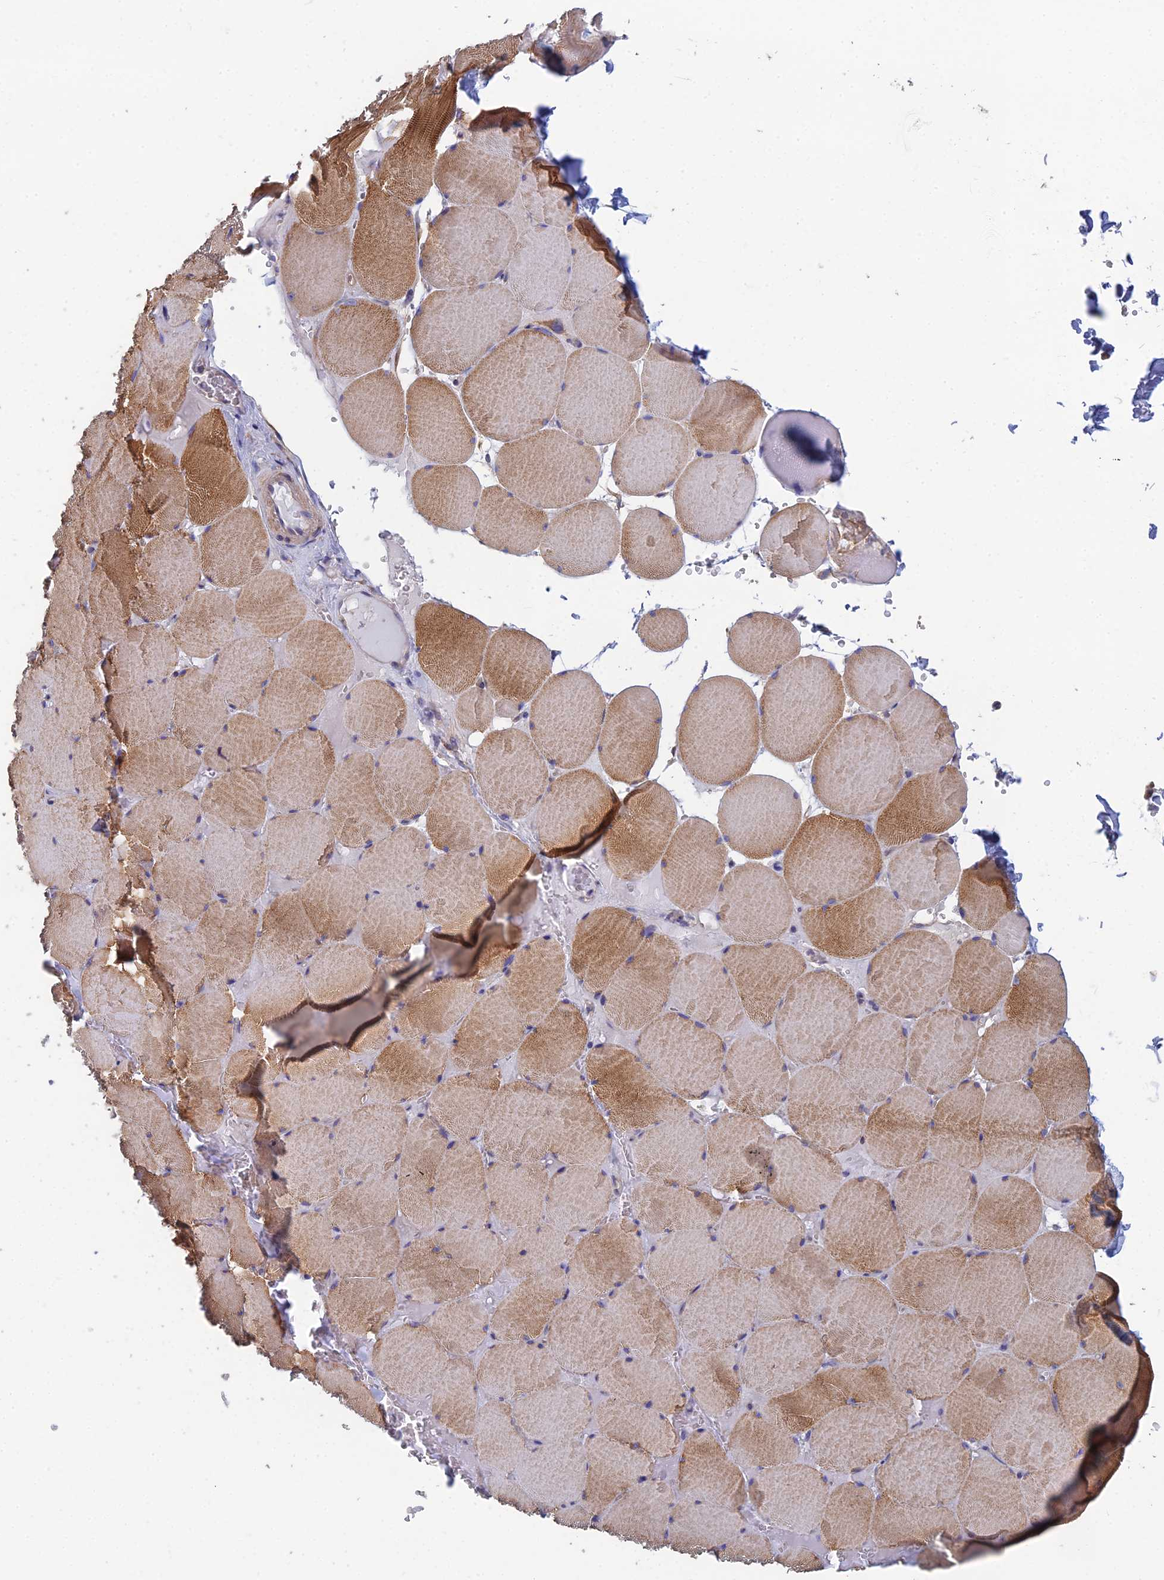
{"staining": {"intensity": "moderate", "quantity": ">75%", "location": "cytoplasmic/membranous"}, "tissue": "skeletal muscle", "cell_type": "Myocytes", "image_type": "normal", "snomed": [{"axis": "morphology", "description": "Normal tissue, NOS"}, {"axis": "topography", "description": "Skeletal muscle"}, {"axis": "topography", "description": "Head-Neck"}], "caption": "Immunohistochemistry staining of unremarkable skeletal muscle, which exhibits medium levels of moderate cytoplasmic/membranous expression in about >75% of myocytes indicating moderate cytoplasmic/membranous protein staining. The staining was performed using DAB (3,3'-diaminobenzidine) (brown) for protein detection and nuclei were counterstained in hematoxylin (blue).", "gene": "PCDHA5", "patient": {"sex": "male", "age": 66}}